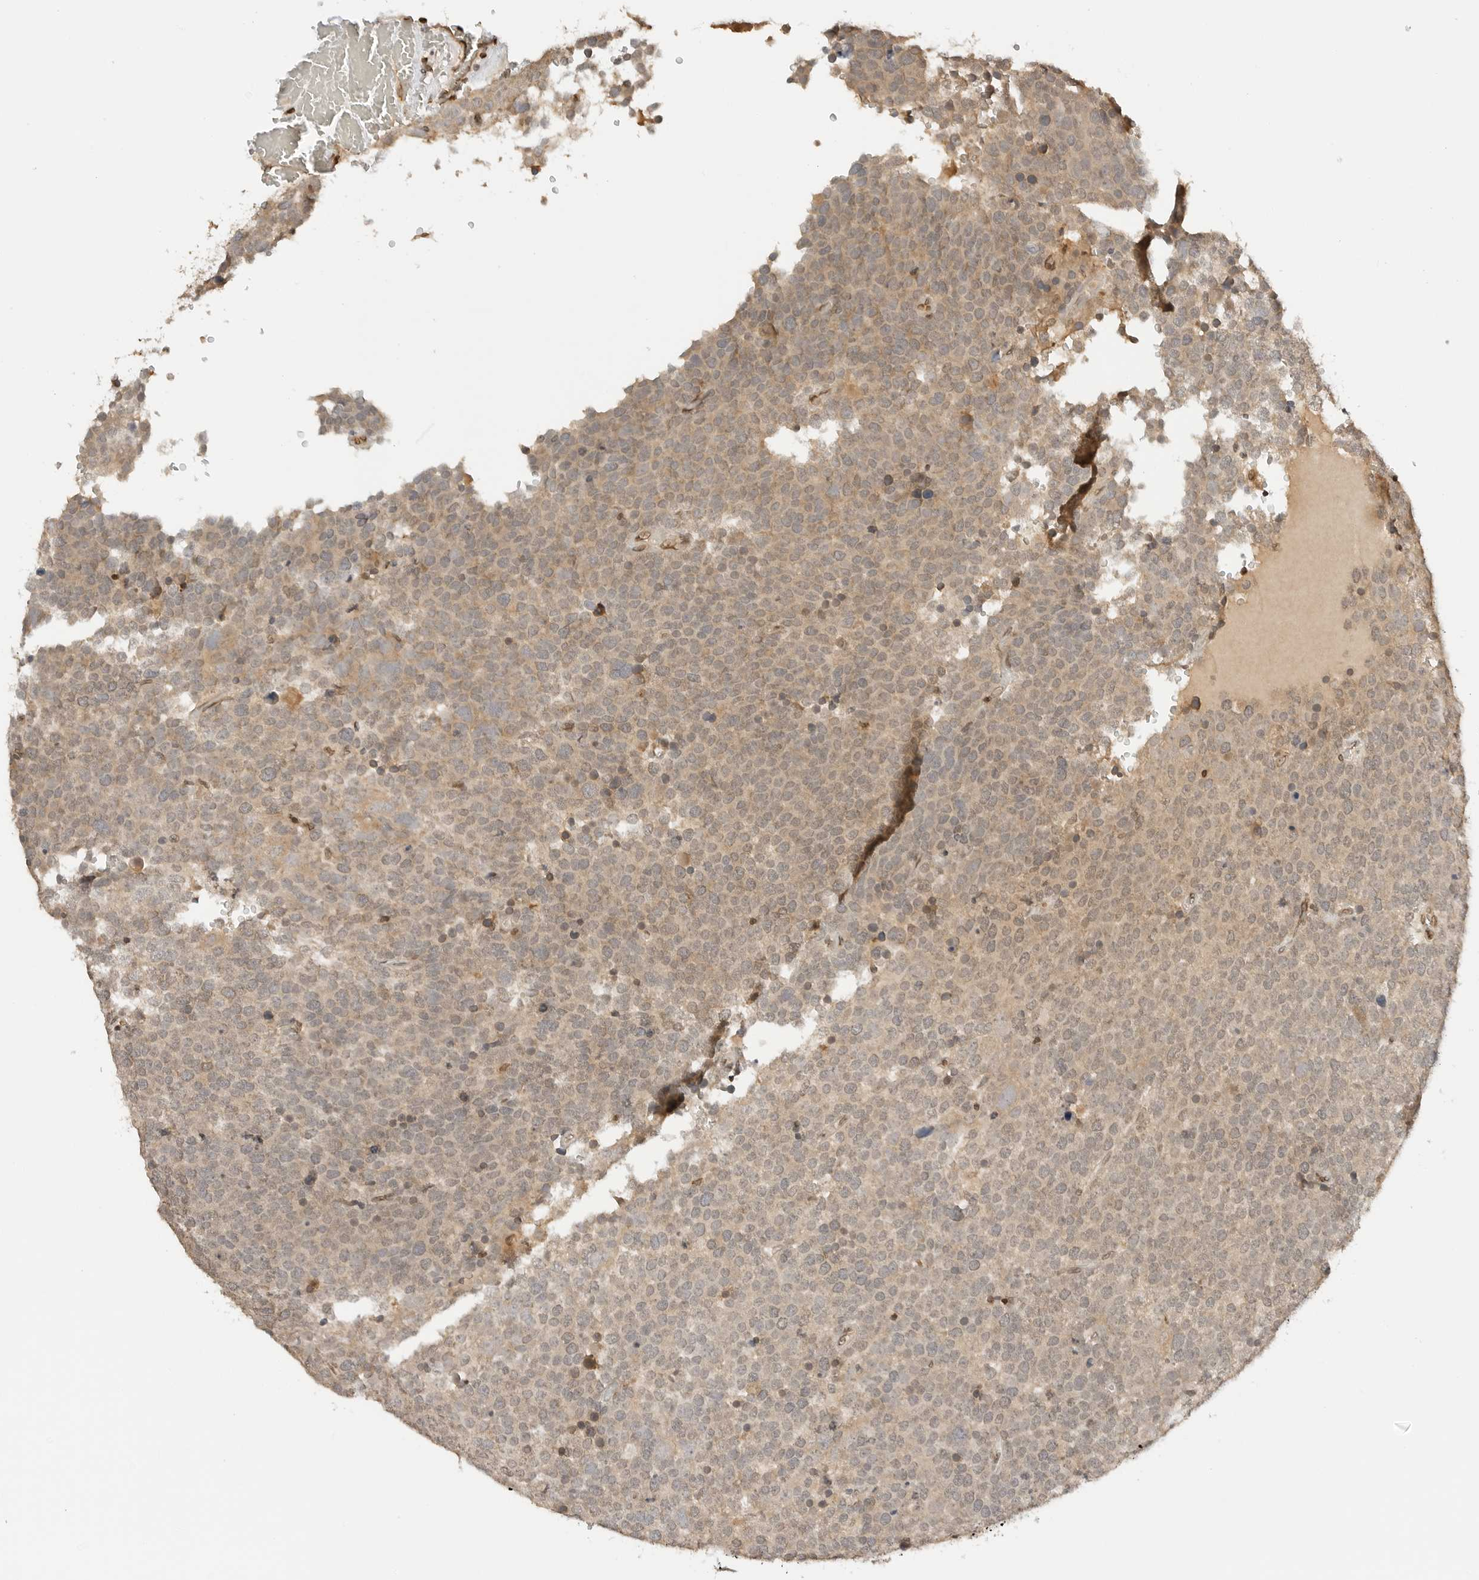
{"staining": {"intensity": "weak", "quantity": ">75%", "location": "cytoplasmic/membranous"}, "tissue": "testis cancer", "cell_type": "Tumor cells", "image_type": "cancer", "snomed": [{"axis": "morphology", "description": "Seminoma, NOS"}, {"axis": "topography", "description": "Testis"}], "caption": "High-magnification brightfield microscopy of testis cancer (seminoma) stained with DAB (3,3'-diaminobenzidine) (brown) and counterstained with hematoxylin (blue). tumor cells exhibit weak cytoplasmic/membranous positivity is seen in about>75% of cells.", "gene": "POLH", "patient": {"sex": "male", "age": 71}}